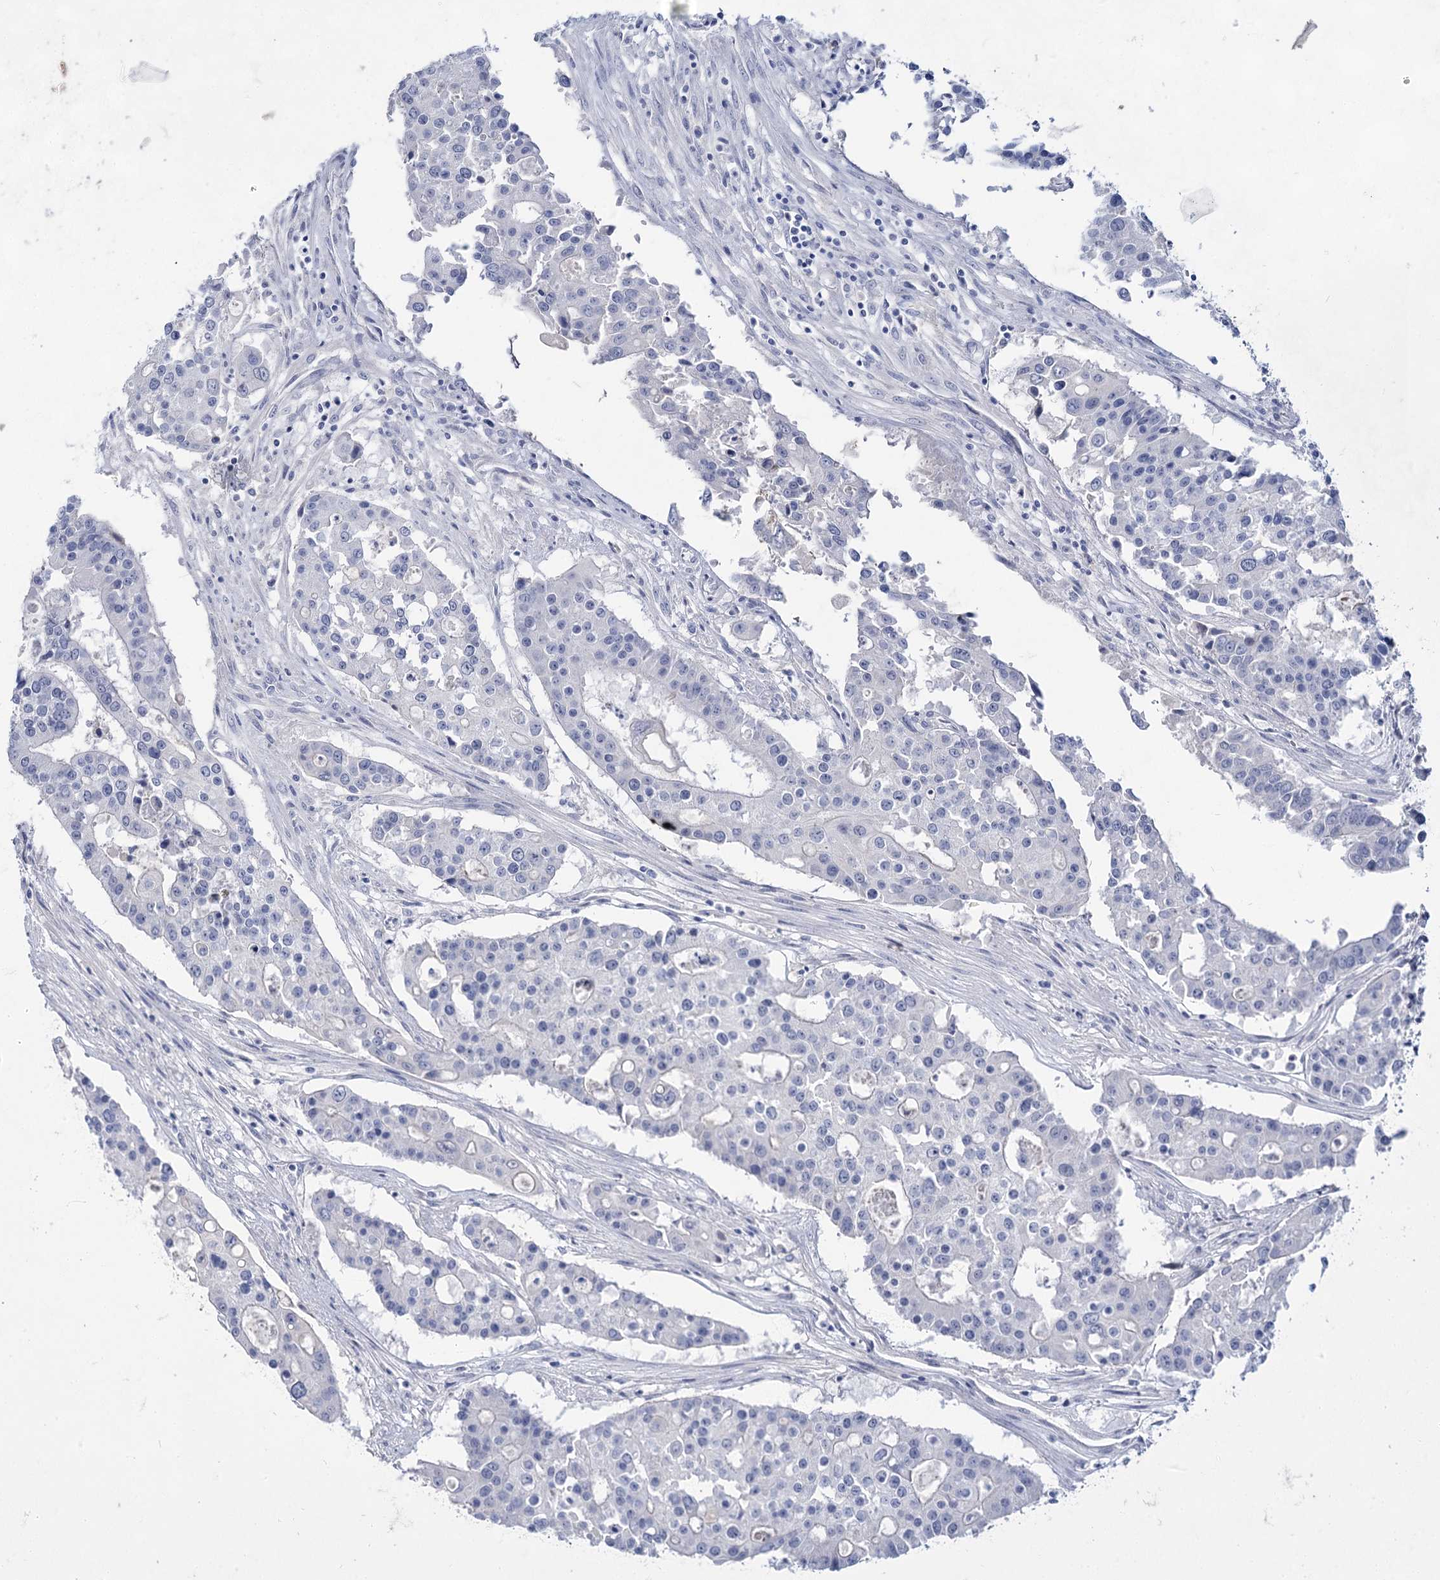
{"staining": {"intensity": "negative", "quantity": "none", "location": "none"}, "tissue": "colorectal cancer", "cell_type": "Tumor cells", "image_type": "cancer", "snomed": [{"axis": "morphology", "description": "Adenocarcinoma, NOS"}, {"axis": "topography", "description": "Colon"}], "caption": "DAB (3,3'-diaminobenzidine) immunohistochemical staining of human colorectal cancer shows no significant staining in tumor cells.", "gene": "ACRV1", "patient": {"sex": "male", "age": 77}}